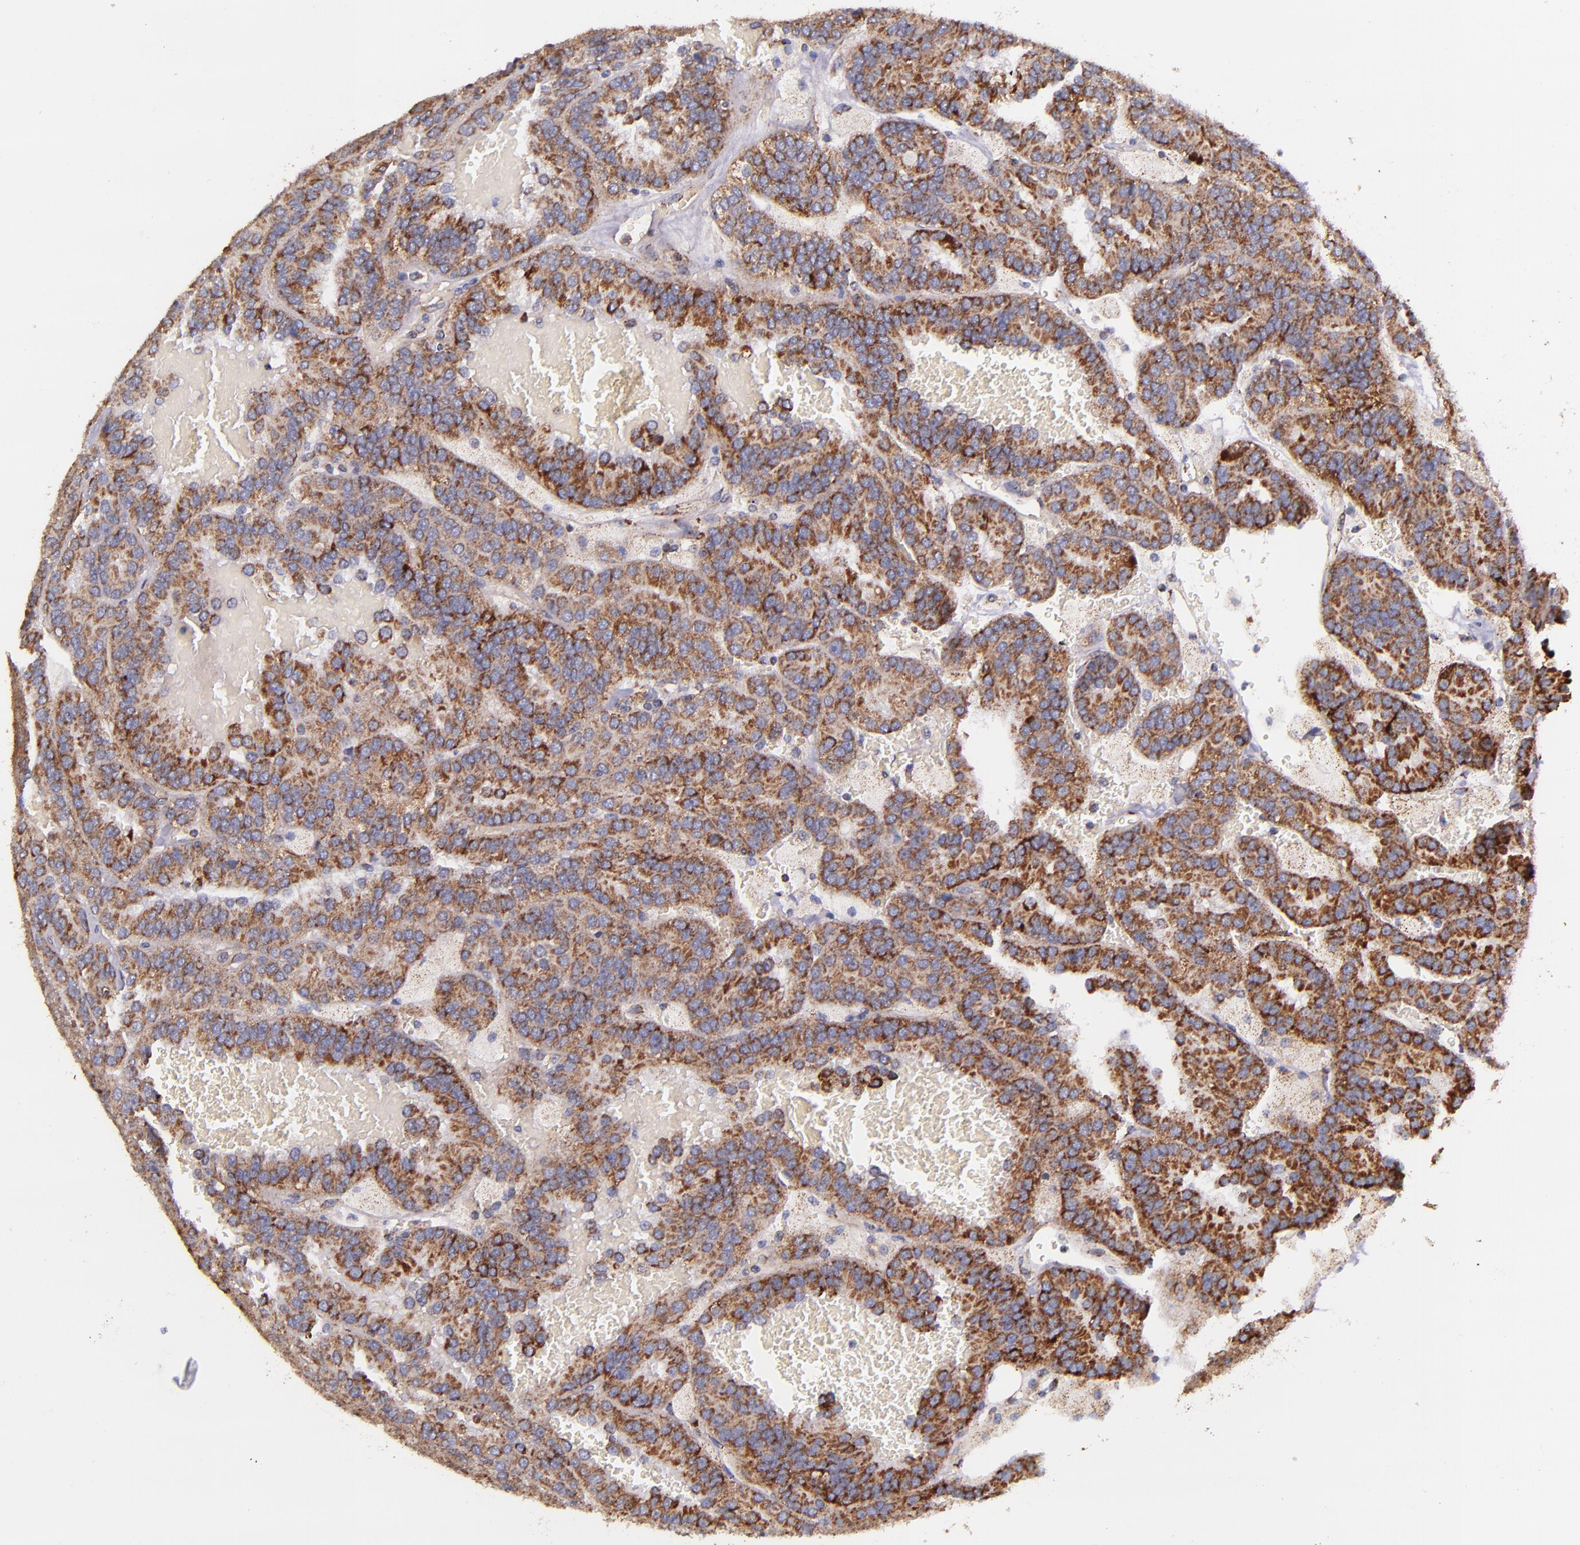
{"staining": {"intensity": "moderate", "quantity": ">75%", "location": "cytoplasmic/membranous"}, "tissue": "renal cancer", "cell_type": "Tumor cells", "image_type": "cancer", "snomed": [{"axis": "morphology", "description": "Adenocarcinoma, NOS"}, {"axis": "topography", "description": "Kidney"}], "caption": "Protein staining of renal cancer (adenocarcinoma) tissue reveals moderate cytoplasmic/membranous expression in approximately >75% of tumor cells. The staining was performed using DAB, with brown indicating positive protein expression. Nuclei are stained blue with hematoxylin.", "gene": "IDH3G", "patient": {"sex": "male", "age": 46}}